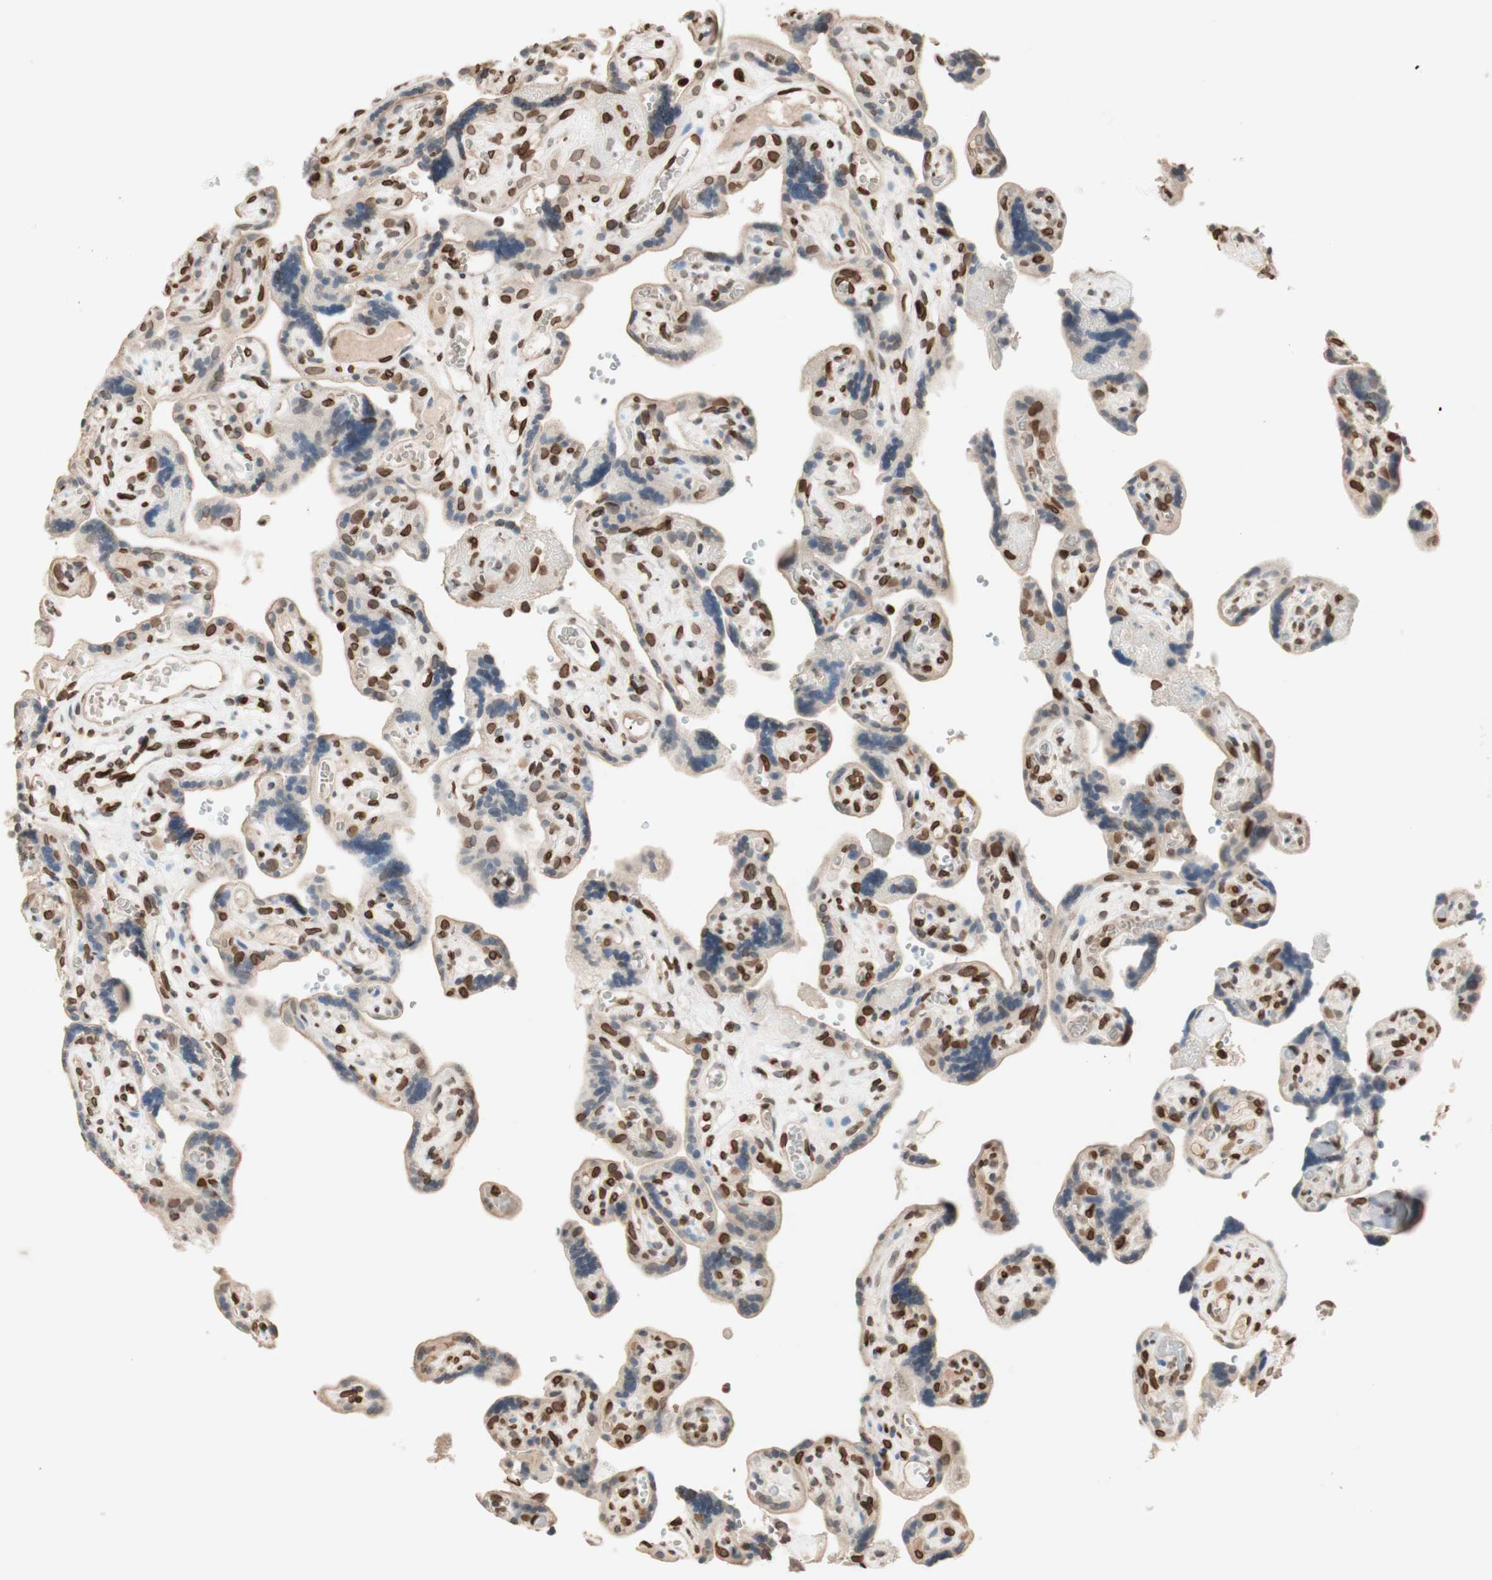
{"staining": {"intensity": "weak", "quantity": ">75%", "location": "cytoplasmic/membranous"}, "tissue": "placenta", "cell_type": "Decidual cells", "image_type": "normal", "snomed": [{"axis": "morphology", "description": "Normal tissue, NOS"}, {"axis": "topography", "description": "Placenta"}], "caption": "Placenta stained with DAB immunohistochemistry (IHC) displays low levels of weak cytoplasmic/membranous expression in approximately >75% of decidual cells.", "gene": "TMPO", "patient": {"sex": "female", "age": 30}}